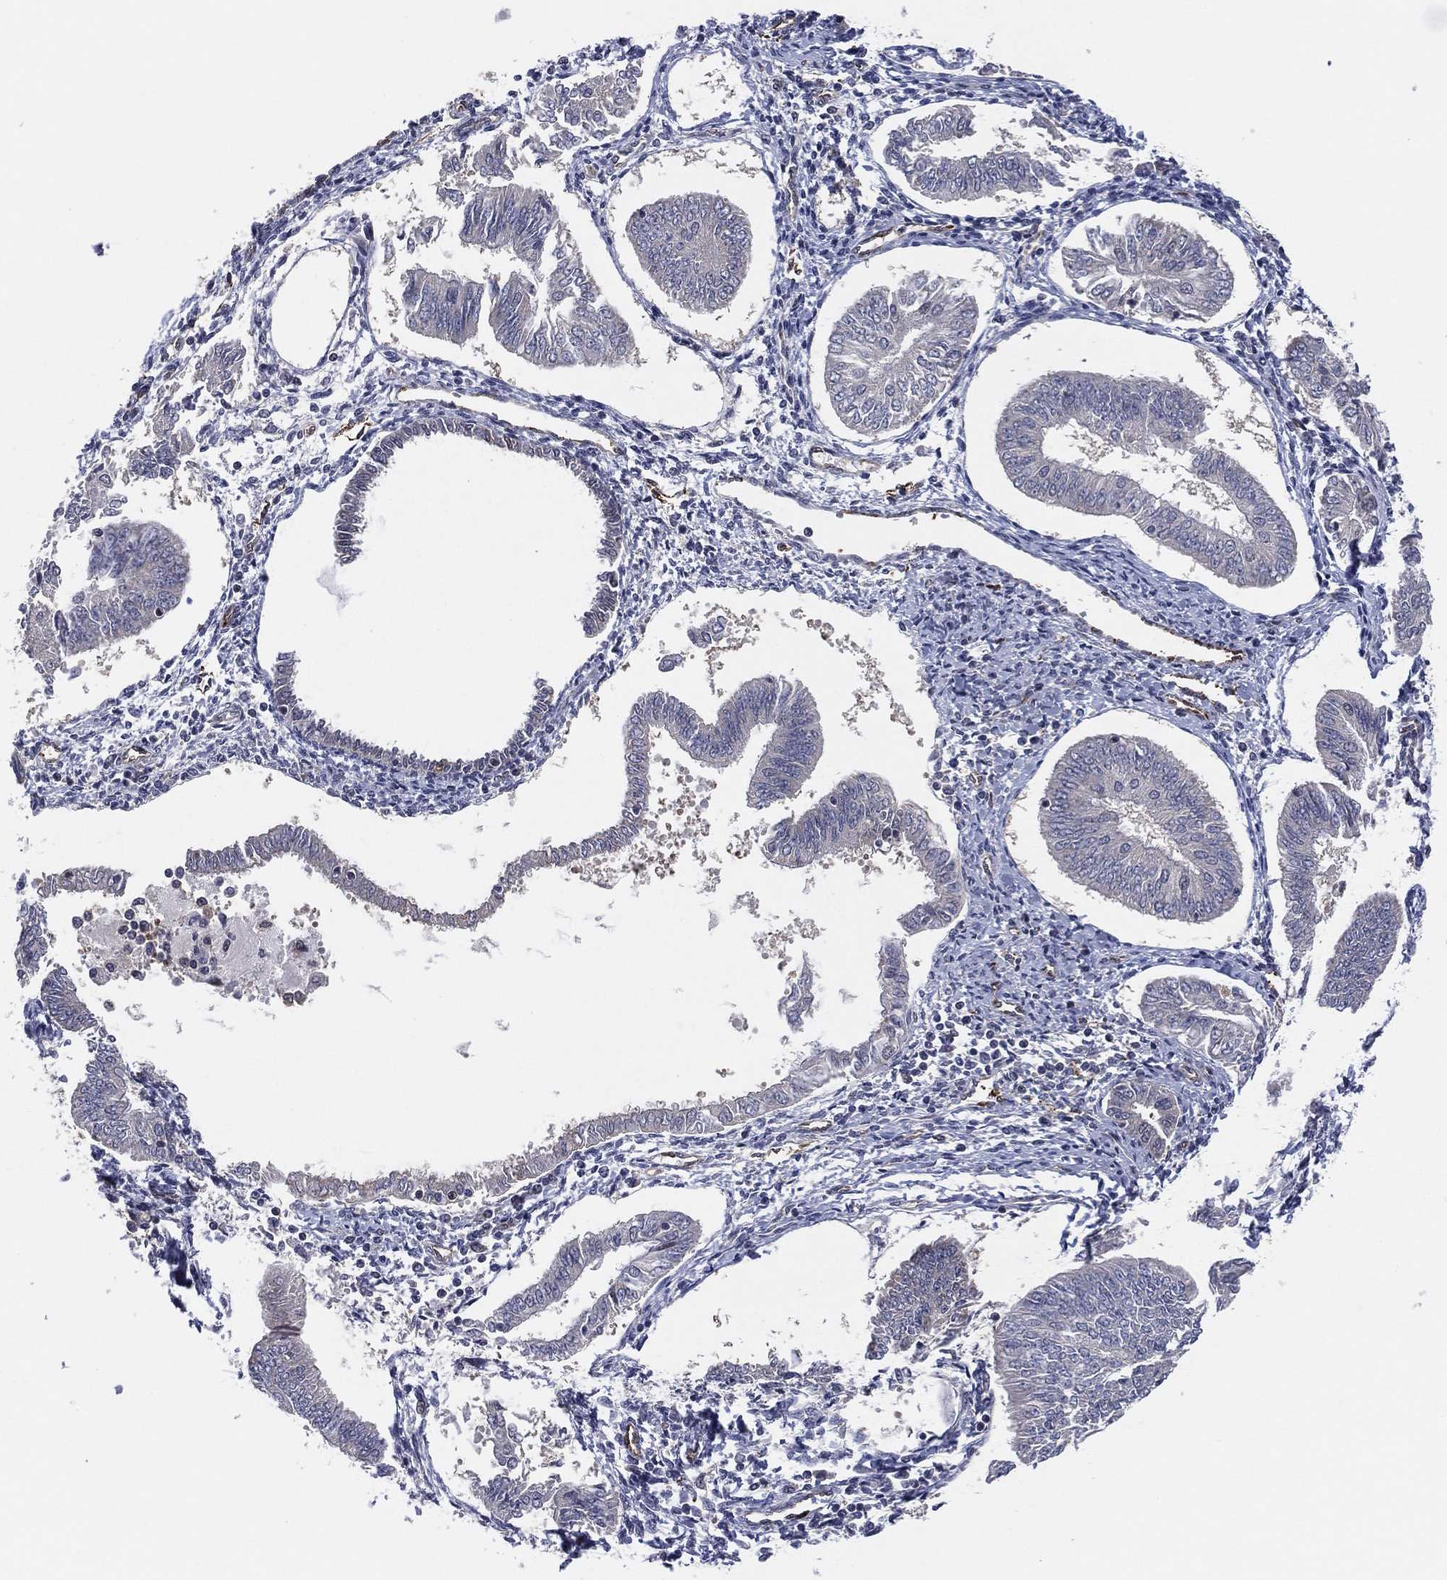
{"staining": {"intensity": "negative", "quantity": "none", "location": "none"}, "tissue": "endometrial cancer", "cell_type": "Tumor cells", "image_type": "cancer", "snomed": [{"axis": "morphology", "description": "Adenocarcinoma, NOS"}, {"axis": "topography", "description": "Endometrium"}], "caption": "High power microscopy photomicrograph of an immunohistochemistry photomicrograph of adenocarcinoma (endometrial), revealing no significant positivity in tumor cells.", "gene": "SNCG", "patient": {"sex": "female", "age": 58}}